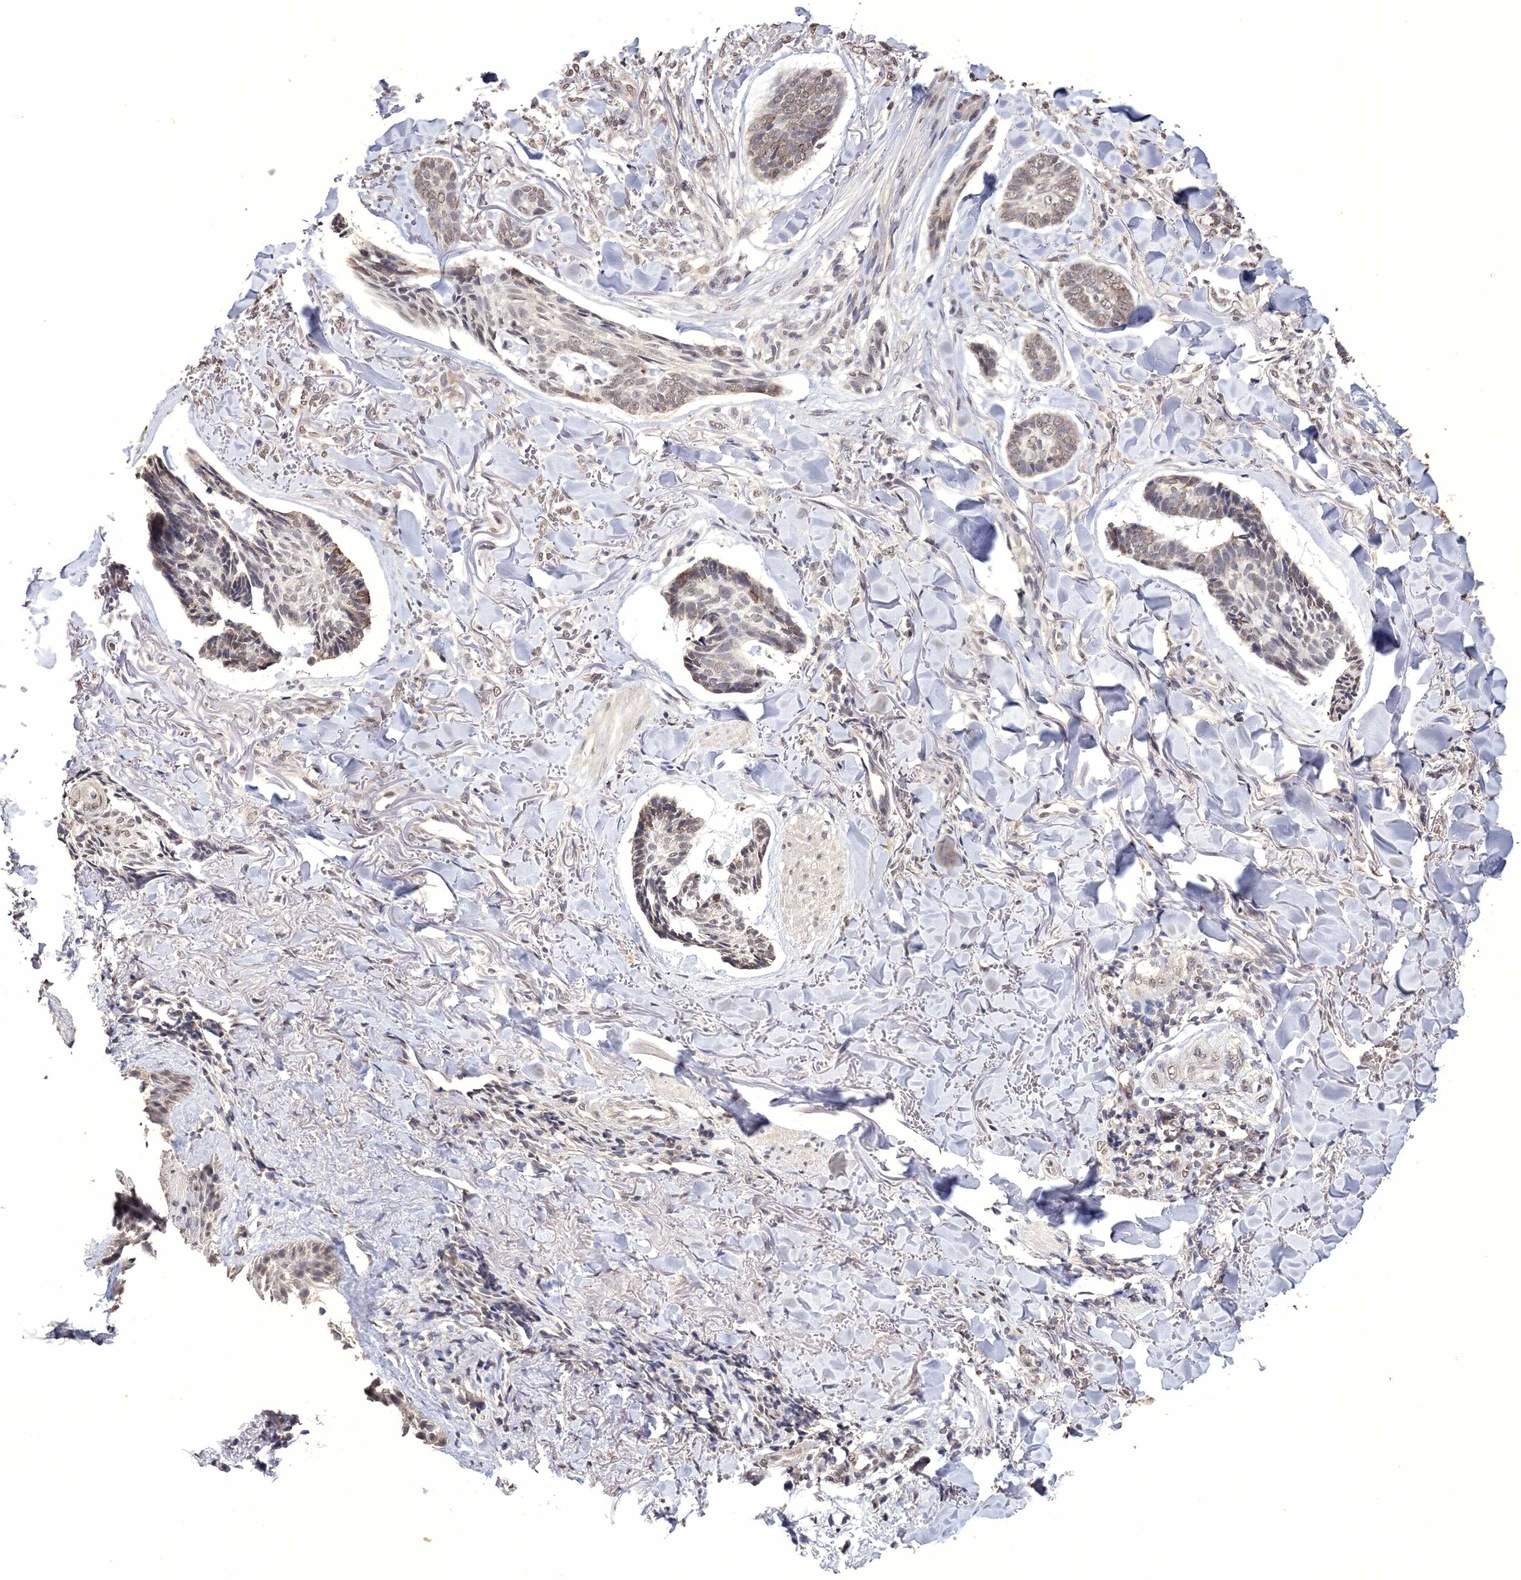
{"staining": {"intensity": "weak", "quantity": ">75%", "location": "nuclear"}, "tissue": "skin cancer", "cell_type": "Tumor cells", "image_type": "cancer", "snomed": [{"axis": "morphology", "description": "Basal cell carcinoma"}, {"axis": "topography", "description": "Skin"}], "caption": "The immunohistochemical stain labels weak nuclear positivity in tumor cells of basal cell carcinoma (skin) tissue.", "gene": "GPN1", "patient": {"sex": "male", "age": 43}}